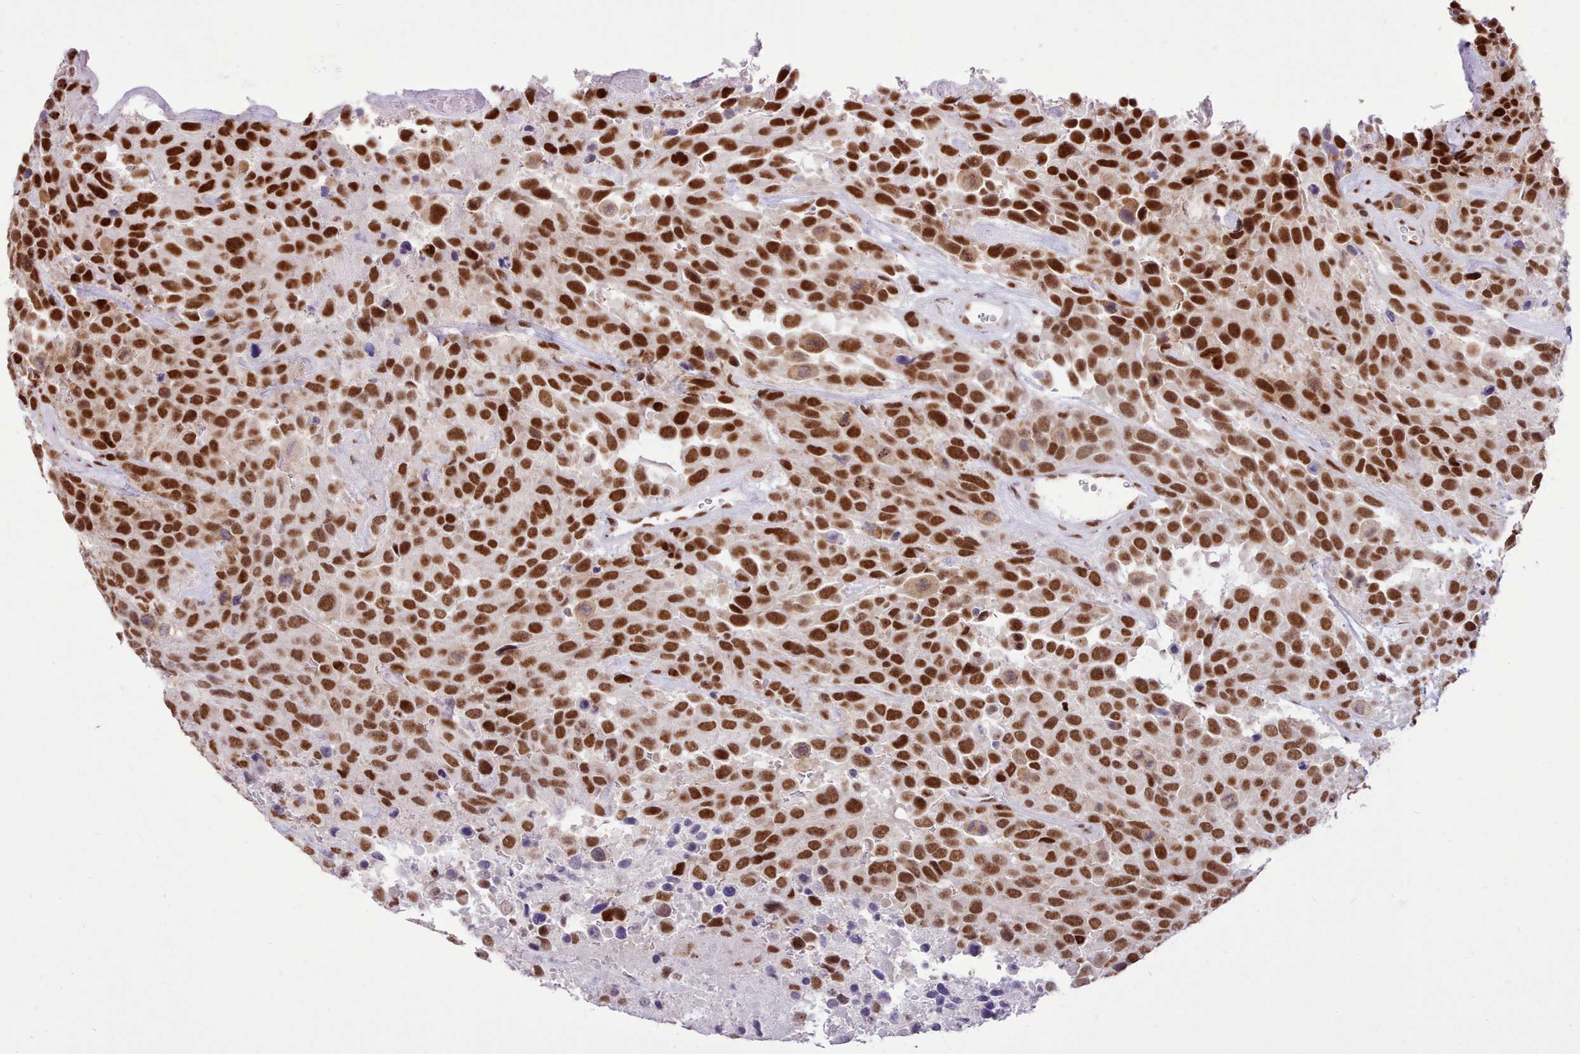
{"staining": {"intensity": "strong", "quantity": ">75%", "location": "nuclear"}, "tissue": "urothelial cancer", "cell_type": "Tumor cells", "image_type": "cancer", "snomed": [{"axis": "morphology", "description": "Urothelial carcinoma, High grade"}, {"axis": "topography", "description": "Urinary bladder"}], "caption": "Immunohistochemistry (DAB (3,3'-diaminobenzidine)) staining of urothelial carcinoma (high-grade) demonstrates strong nuclear protein expression in approximately >75% of tumor cells. The staining was performed using DAB to visualize the protein expression in brown, while the nuclei were stained in blue with hematoxylin (Magnification: 20x).", "gene": "TAF15", "patient": {"sex": "female", "age": 70}}